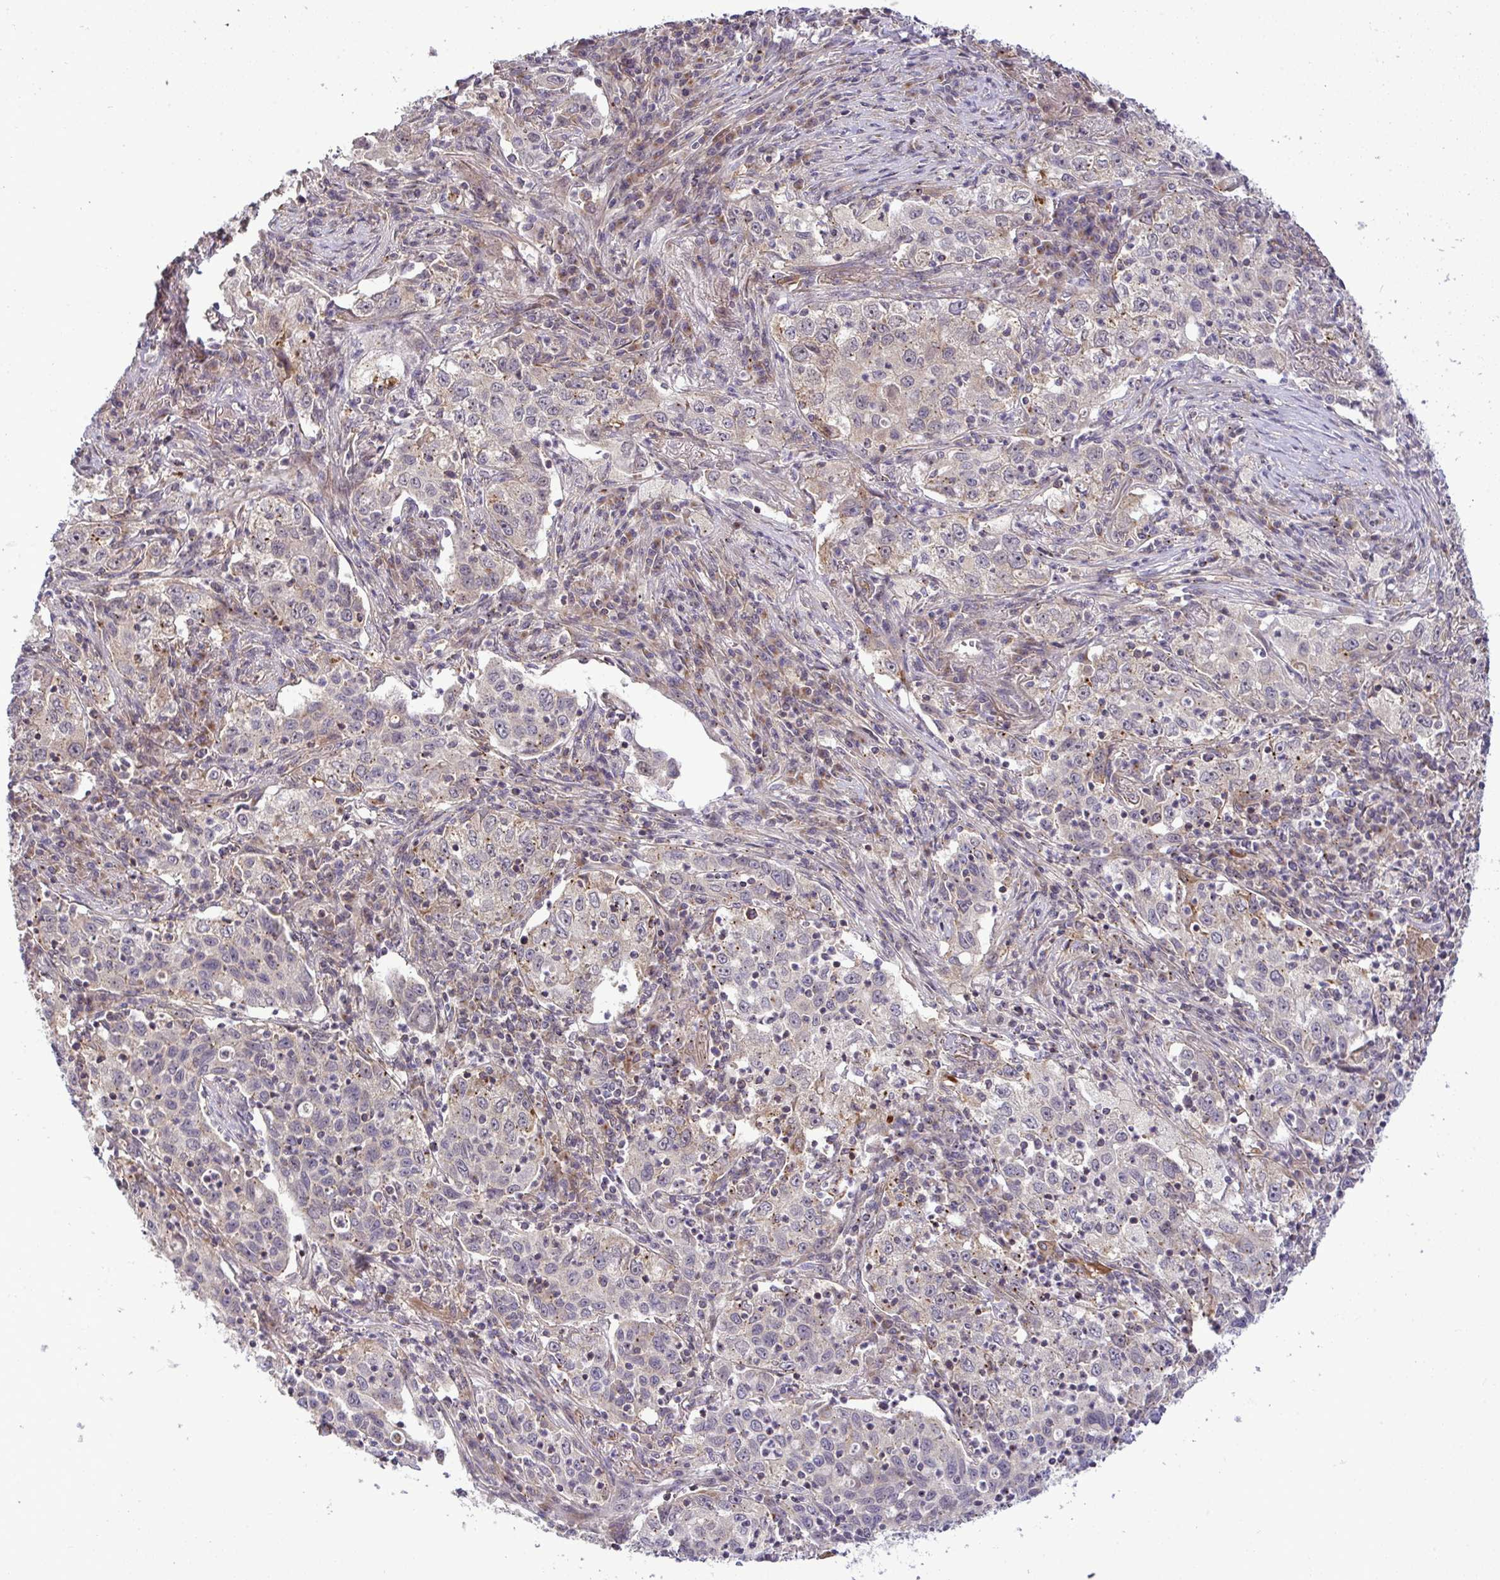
{"staining": {"intensity": "weak", "quantity": "25%-75%", "location": "cytoplasmic/membranous"}, "tissue": "lung cancer", "cell_type": "Tumor cells", "image_type": "cancer", "snomed": [{"axis": "morphology", "description": "Squamous cell carcinoma, NOS"}, {"axis": "topography", "description": "Lung"}], "caption": "A low amount of weak cytoplasmic/membranous positivity is seen in approximately 25%-75% of tumor cells in lung cancer tissue.", "gene": "SLC9A6", "patient": {"sex": "male", "age": 71}}